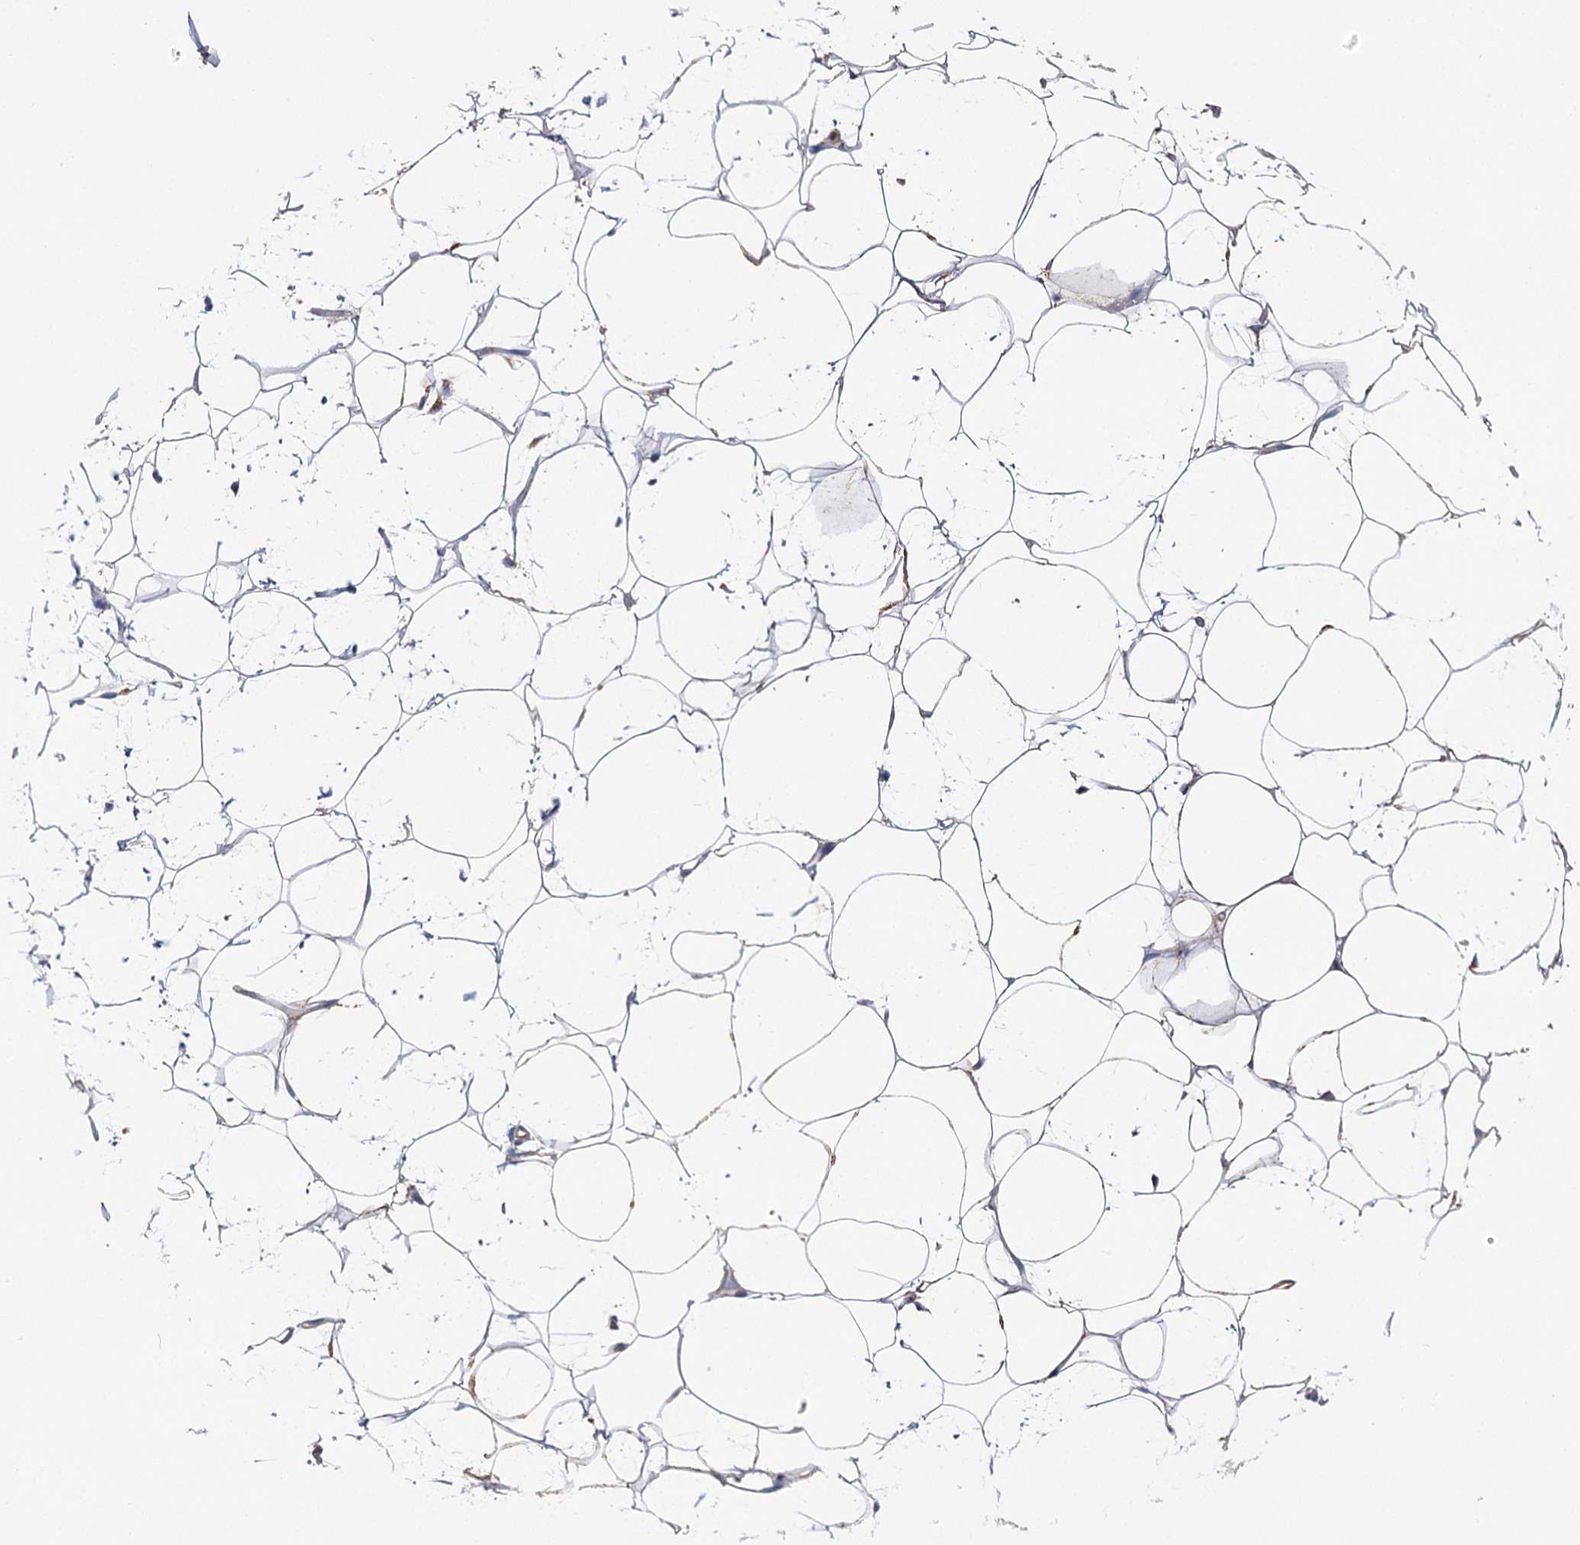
{"staining": {"intensity": "moderate", "quantity": "<25%", "location": "cytoplasmic/membranous"}, "tissue": "adipose tissue", "cell_type": "Adipocytes", "image_type": "normal", "snomed": [{"axis": "morphology", "description": "Normal tissue, NOS"}, {"axis": "topography", "description": "Breast"}], "caption": "Adipose tissue stained with IHC shows moderate cytoplasmic/membranous staining in about <25% of adipocytes.", "gene": "SEC24B", "patient": {"sex": "female", "age": 26}}